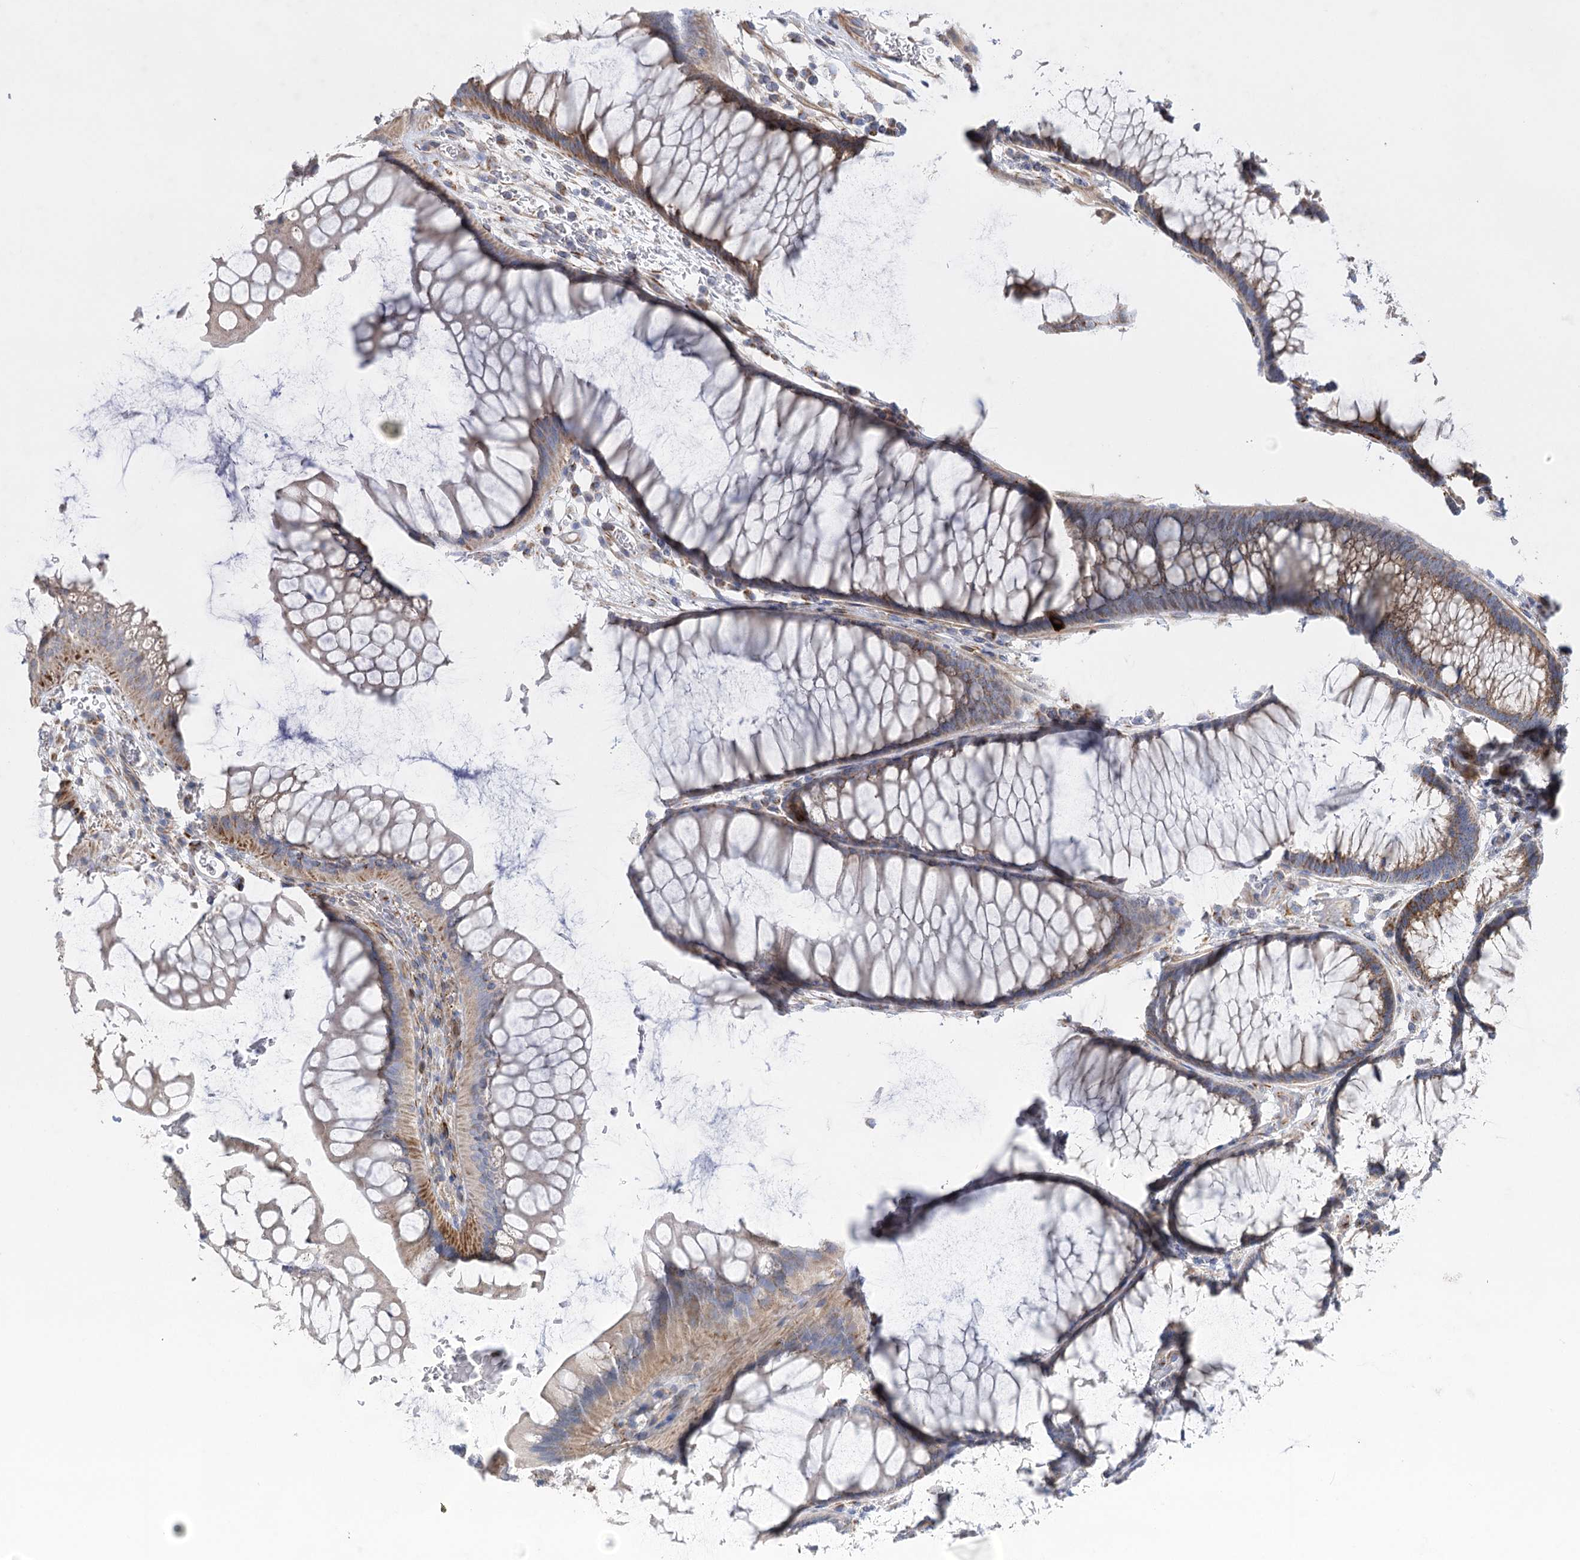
{"staining": {"intensity": "moderate", "quantity": ">75%", "location": "cytoplasmic/membranous"}, "tissue": "colon", "cell_type": "Endothelial cells", "image_type": "normal", "snomed": [{"axis": "morphology", "description": "Normal tissue, NOS"}, {"axis": "topography", "description": "Colon"}], "caption": "Colon was stained to show a protein in brown. There is medium levels of moderate cytoplasmic/membranous staining in about >75% of endothelial cells.", "gene": "DHTKD1", "patient": {"sex": "female", "age": 82}}